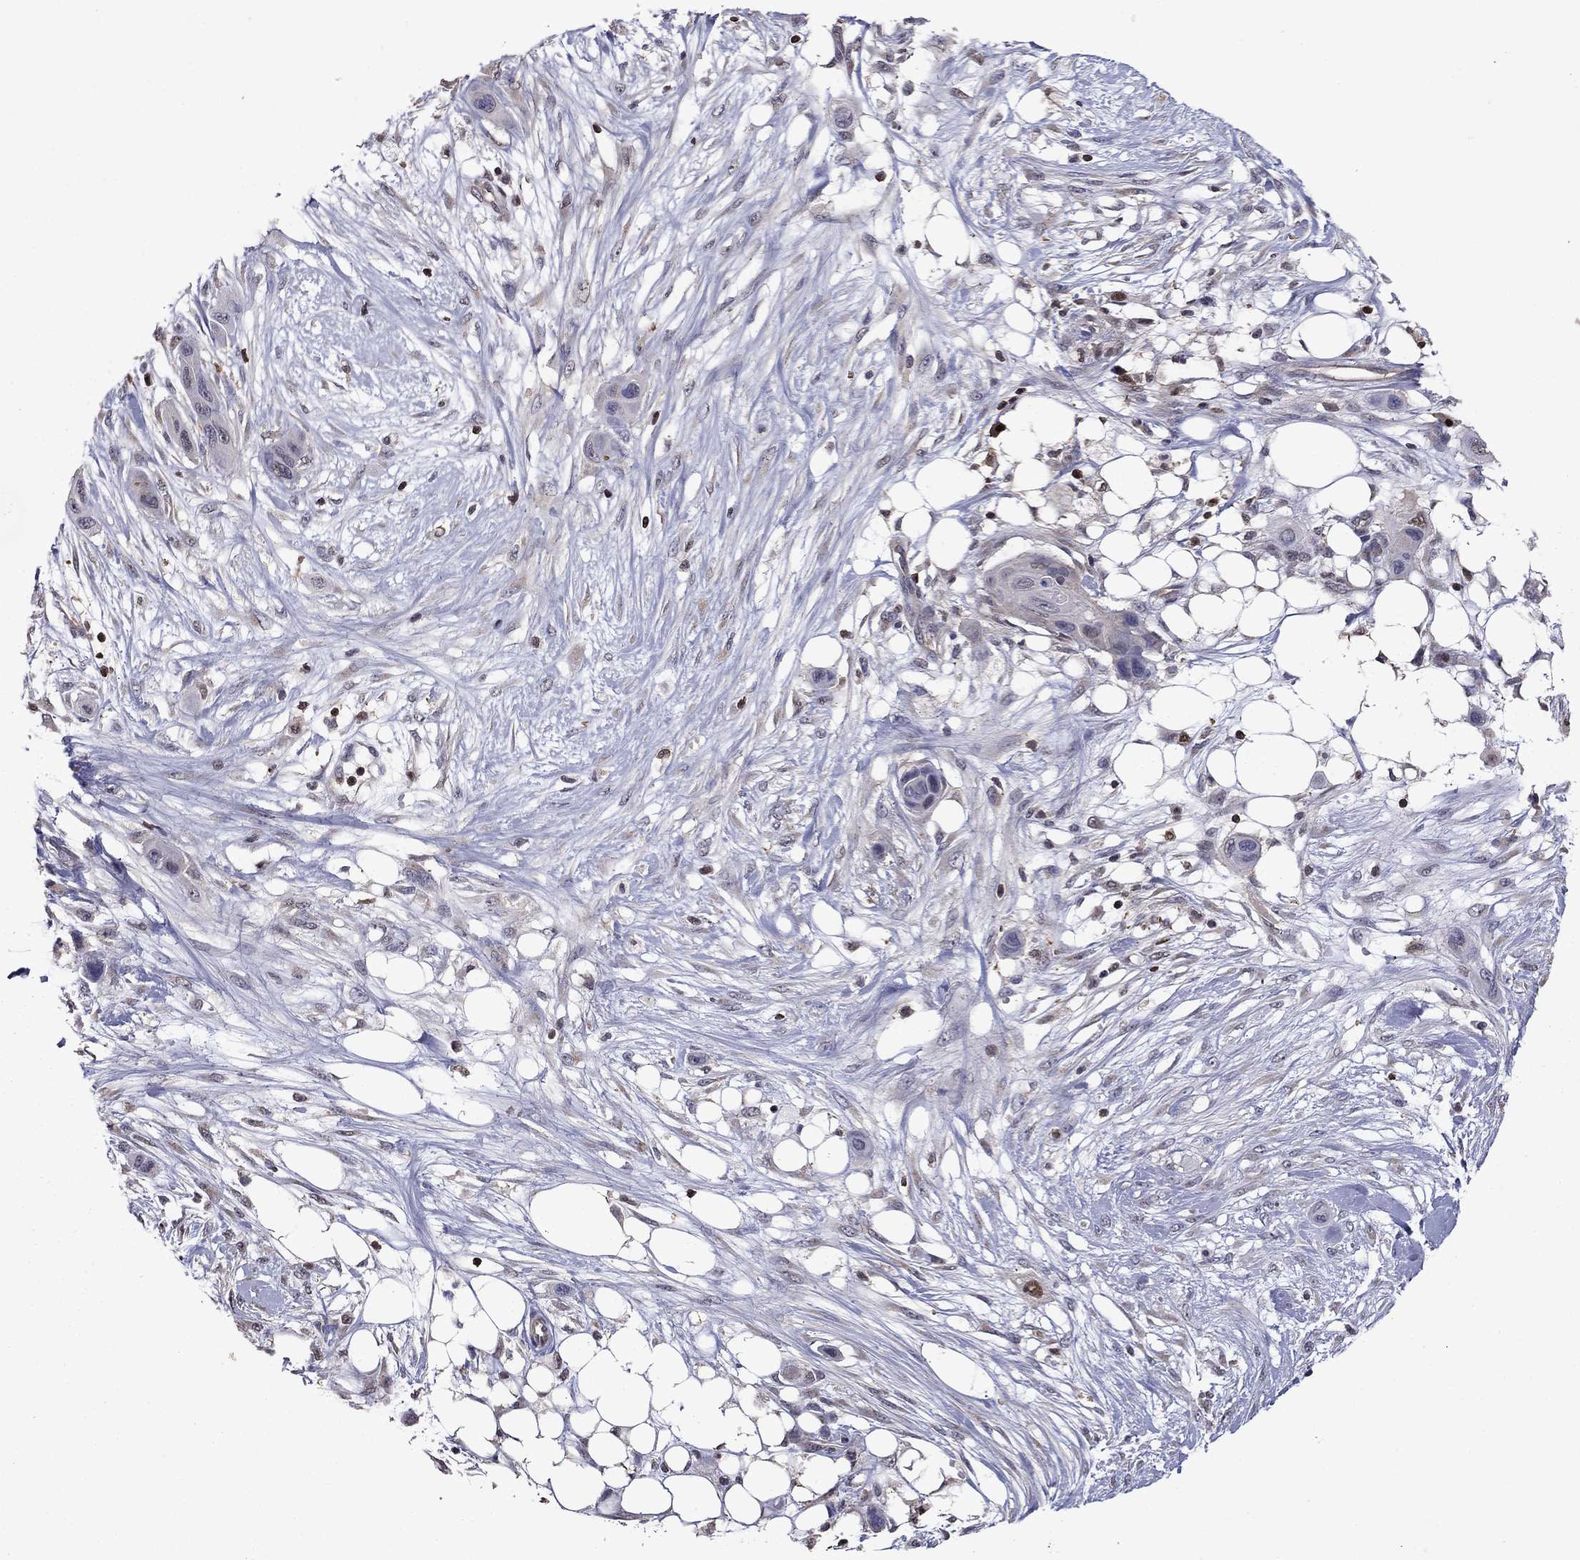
{"staining": {"intensity": "negative", "quantity": "none", "location": "none"}, "tissue": "skin cancer", "cell_type": "Tumor cells", "image_type": "cancer", "snomed": [{"axis": "morphology", "description": "Squamous cell carcinoma, NOS"}, {"axis": "topography", "description": "Skin"}], "caption": "Tumor cells show no significant positivity in skin cancer (squamous cell carcinoma).", "gene": "APPBP2", "patient": {"sex": "male", "age": 79}}